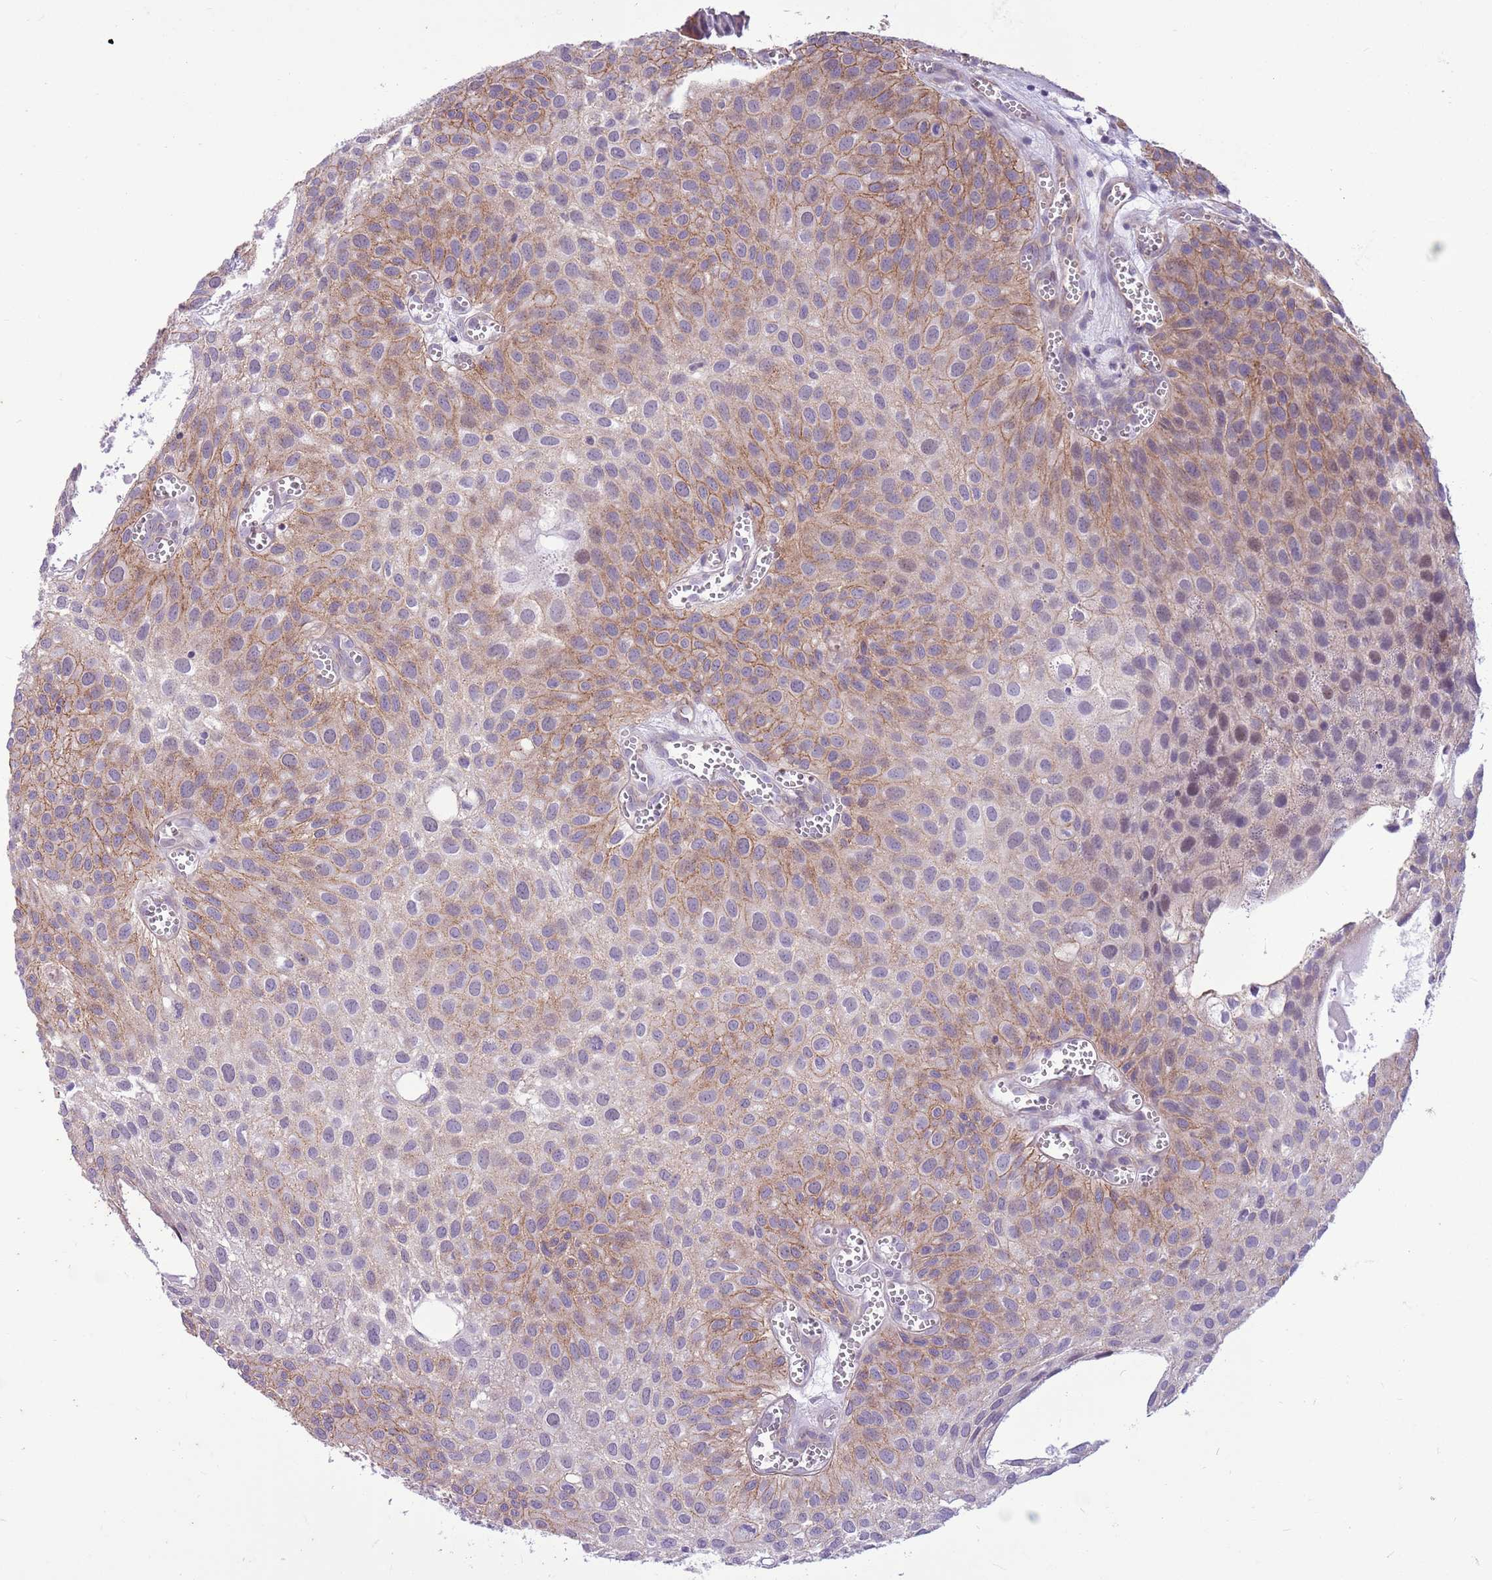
{"staining": {"intensity": "moderate", "quantity": "25%-75%", "location": "cytoplasmic/membranous"}, "tissue": "urothelial cancer", "cell_type": "Tumor cells", "image_type": "cancer", "snomed": [{"axis": "morphology", "description": "Urothelial carcinoma, Low grade"}, {"axis": "topography", "description": "Urinary bladder"}], "caption": "Low-grade urothelial carcinoma stained for a protein demonstrates moderate cytoplasmic/membranous positivity in tumor cells.", "gene": "PARP8", "patient": {"sex": "male", "age": 88}}